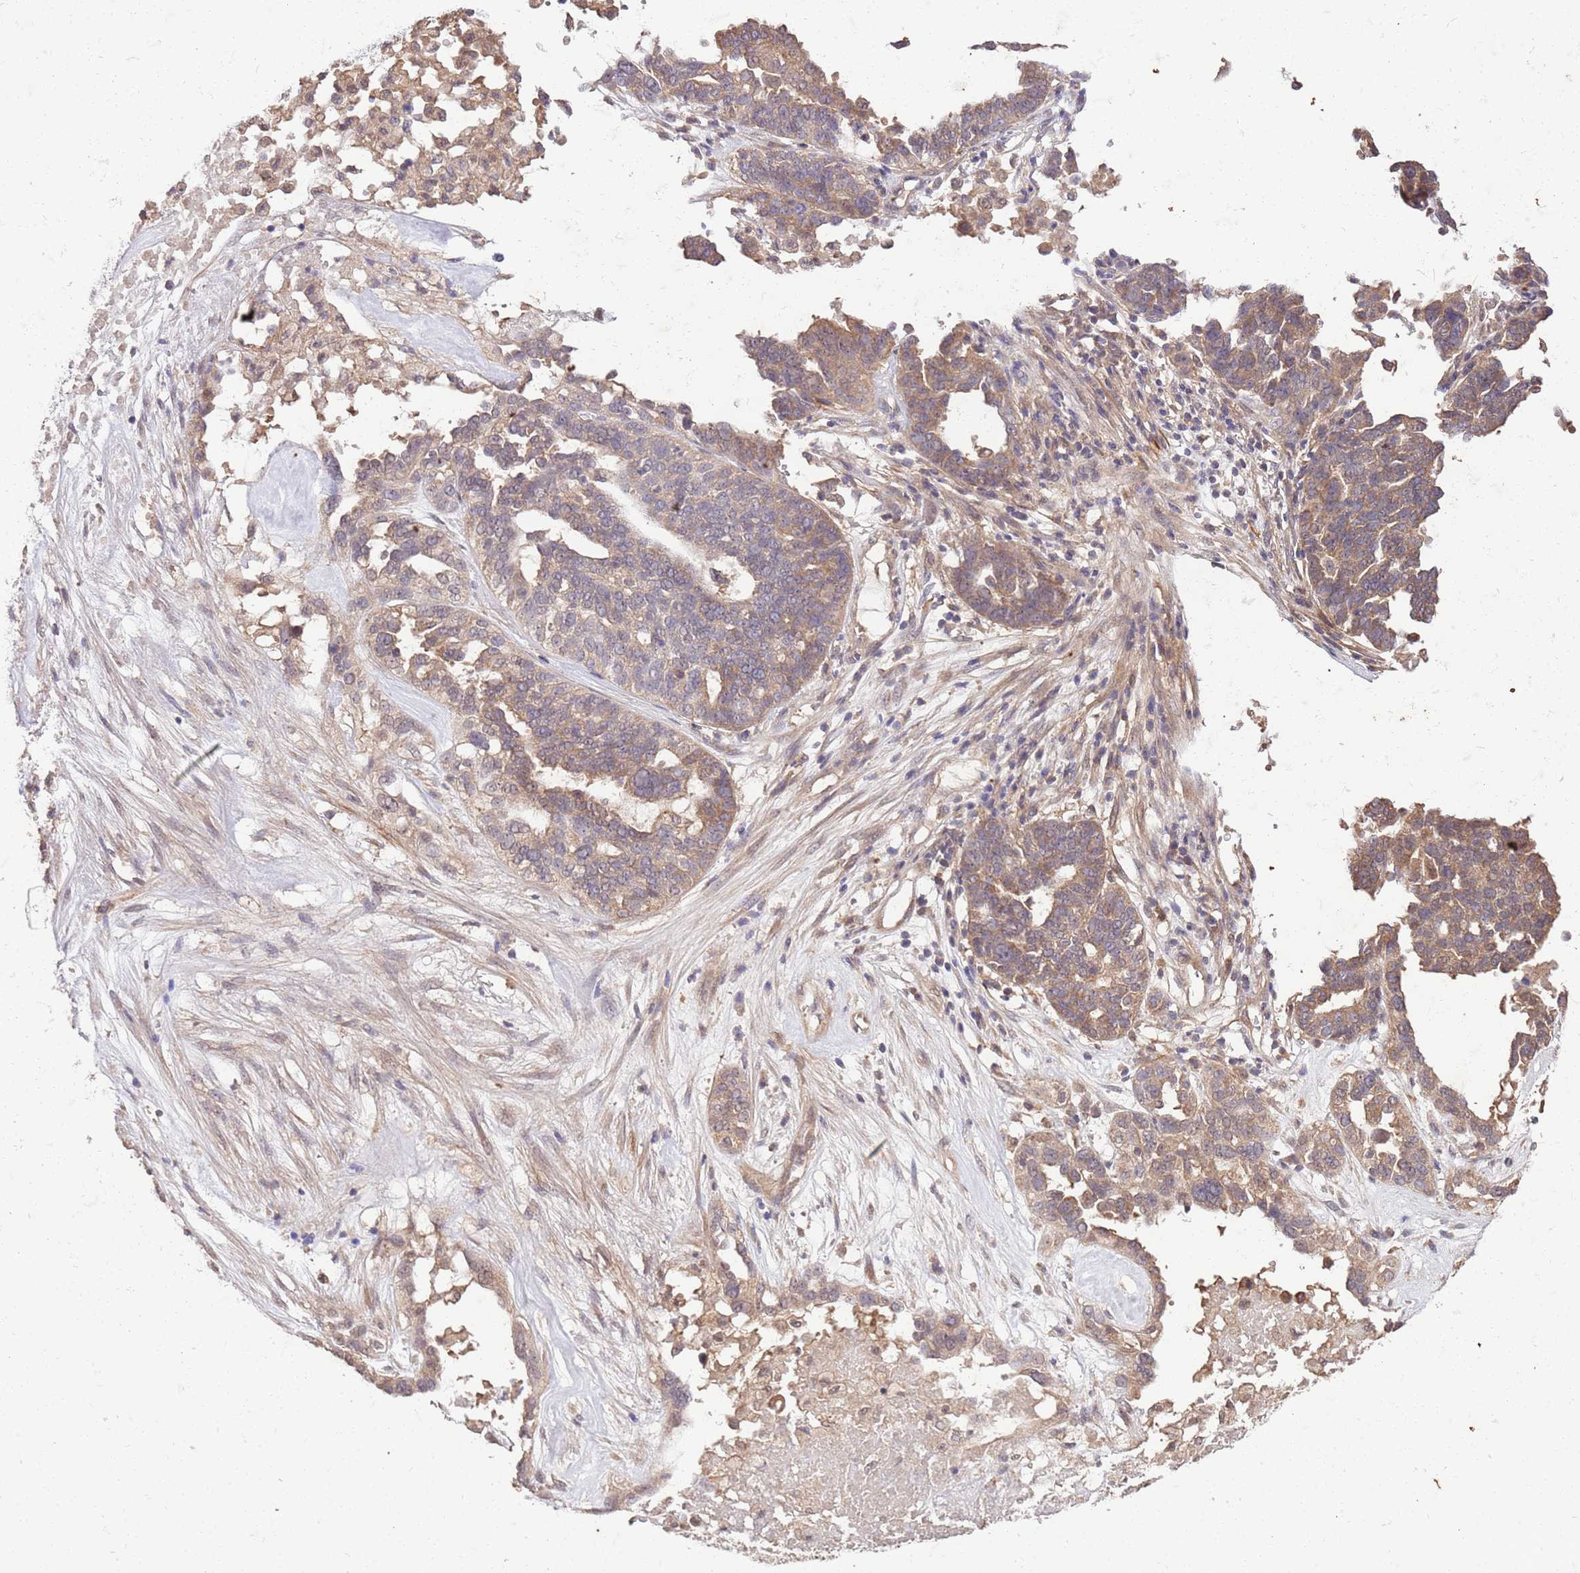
{"staining": {"intensity": "weak", "quantity": ">75%", "location": "cytoplasmic/membranous"}, "tissue": "ovarian cancer", "cell_type": "Tumor cells", "image_type": "cancer", "snomed": [{"axis": "morphology", "description": "Cystadenocarcinoma, serous, NOS"}, {"axis": "topography", "description": "Ovary"}], "caption": "A high-resolution histopathology image shows immunohistochemistry (IHC) staining of ovarian cancer, which shows weak cytoplasmic/membranous staining in approximately >75% of tumor cells. (Brightfield microscopy of DAB IHC at high magnification).", "gene": "UBE3A", "patient": {"sex": "female", "age": 59}}